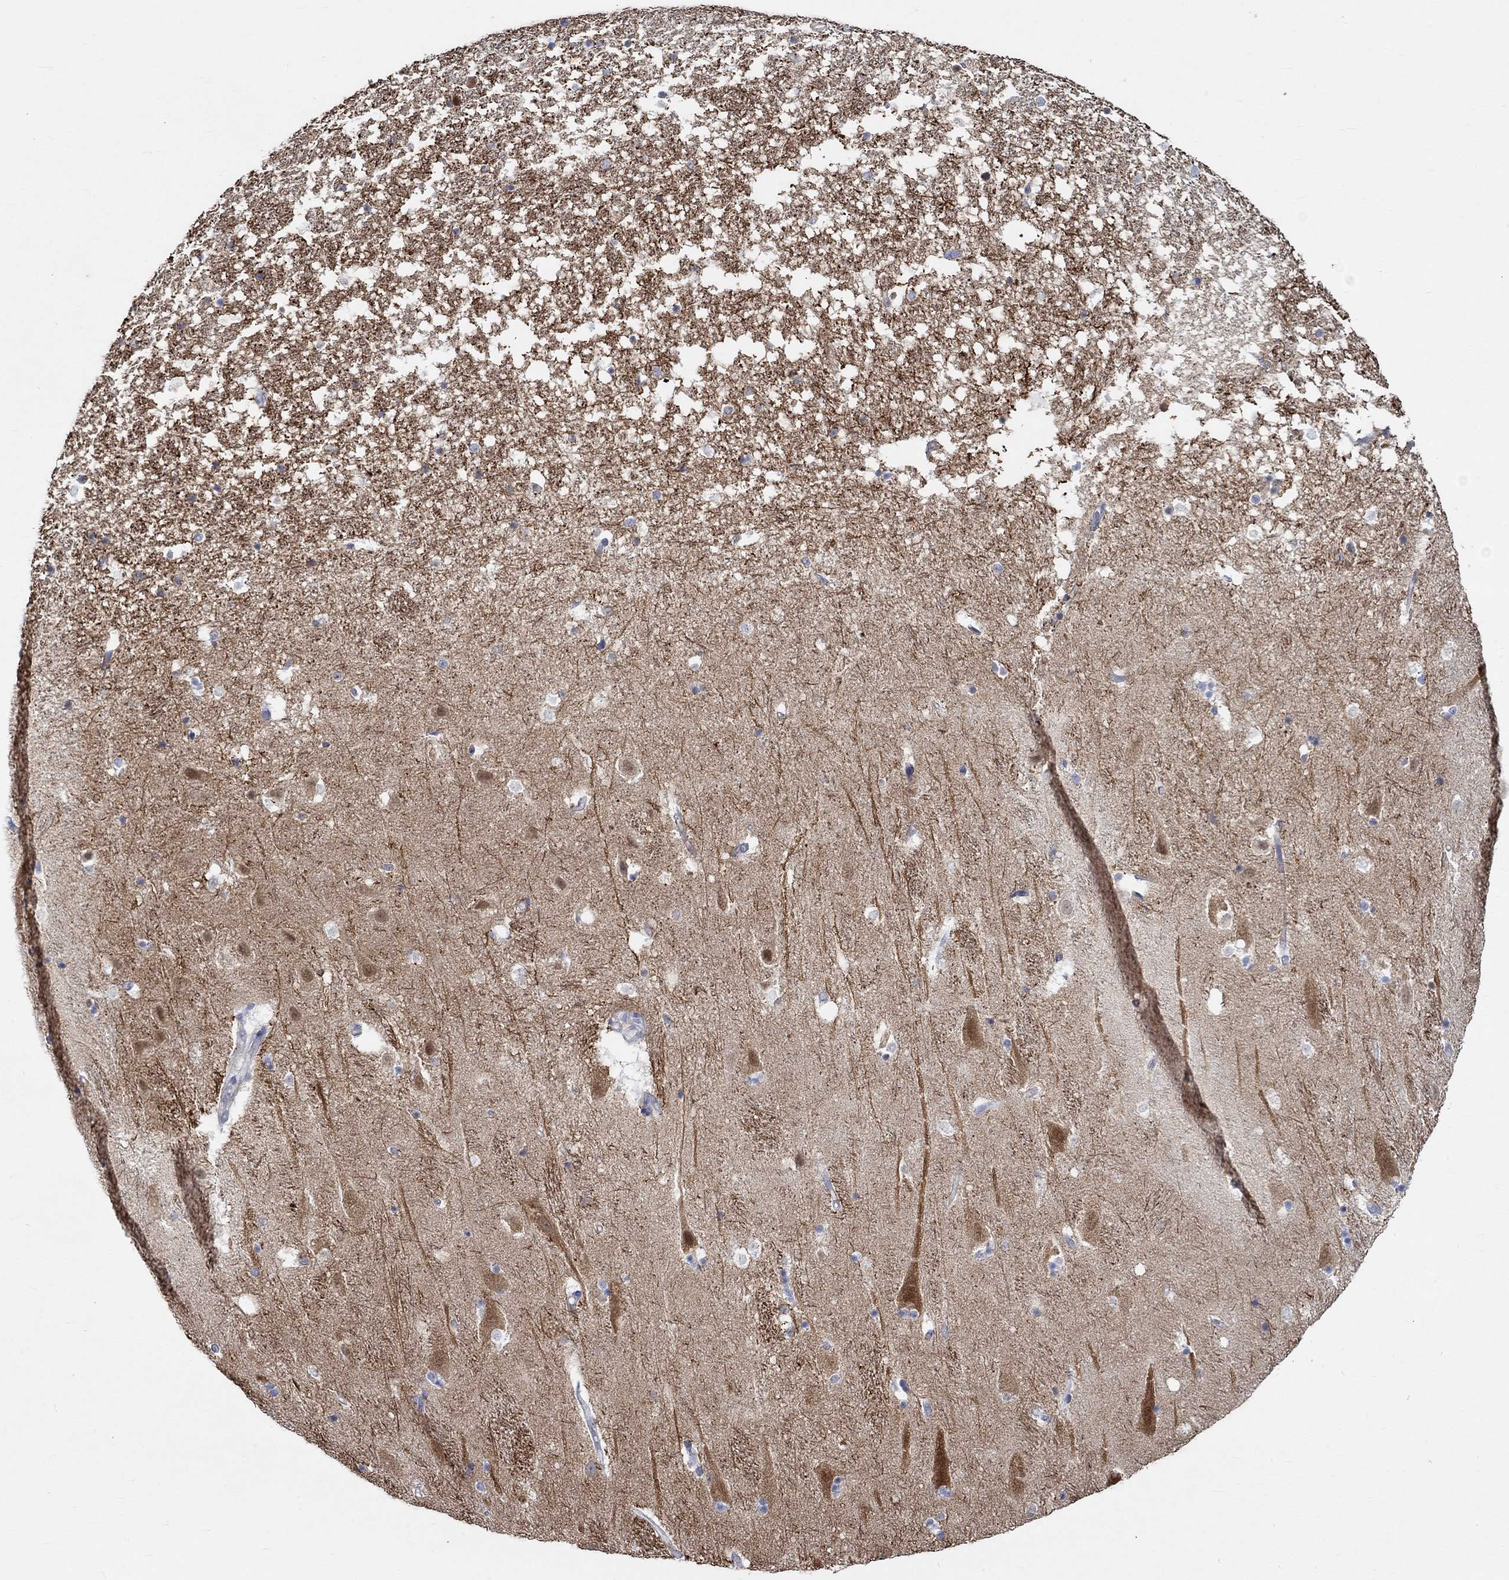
{"staining": {"intensity": "negative", "quantity": "none", "location": "none"}, "tissue": "hippocampus", "cell_type": "Glial cells", "image_type": "normal", "snomed": [{"axis": "morphology", "description": "Normal tissue, NOS"}, {"axis": "topography", "description": "Hippocampus"}], "caption": "A high-resolution photomicrograph shows immunohistochemistry (IHC) staining of benign hippocampus, which displays no significant expression in glial cells. (DAB (3,3'-diaminobenzidine) IHC visualized using brightfield microscopy, high magnification).", "gene": "NAV3", "patient": {"sex": "male", "age": 49}}